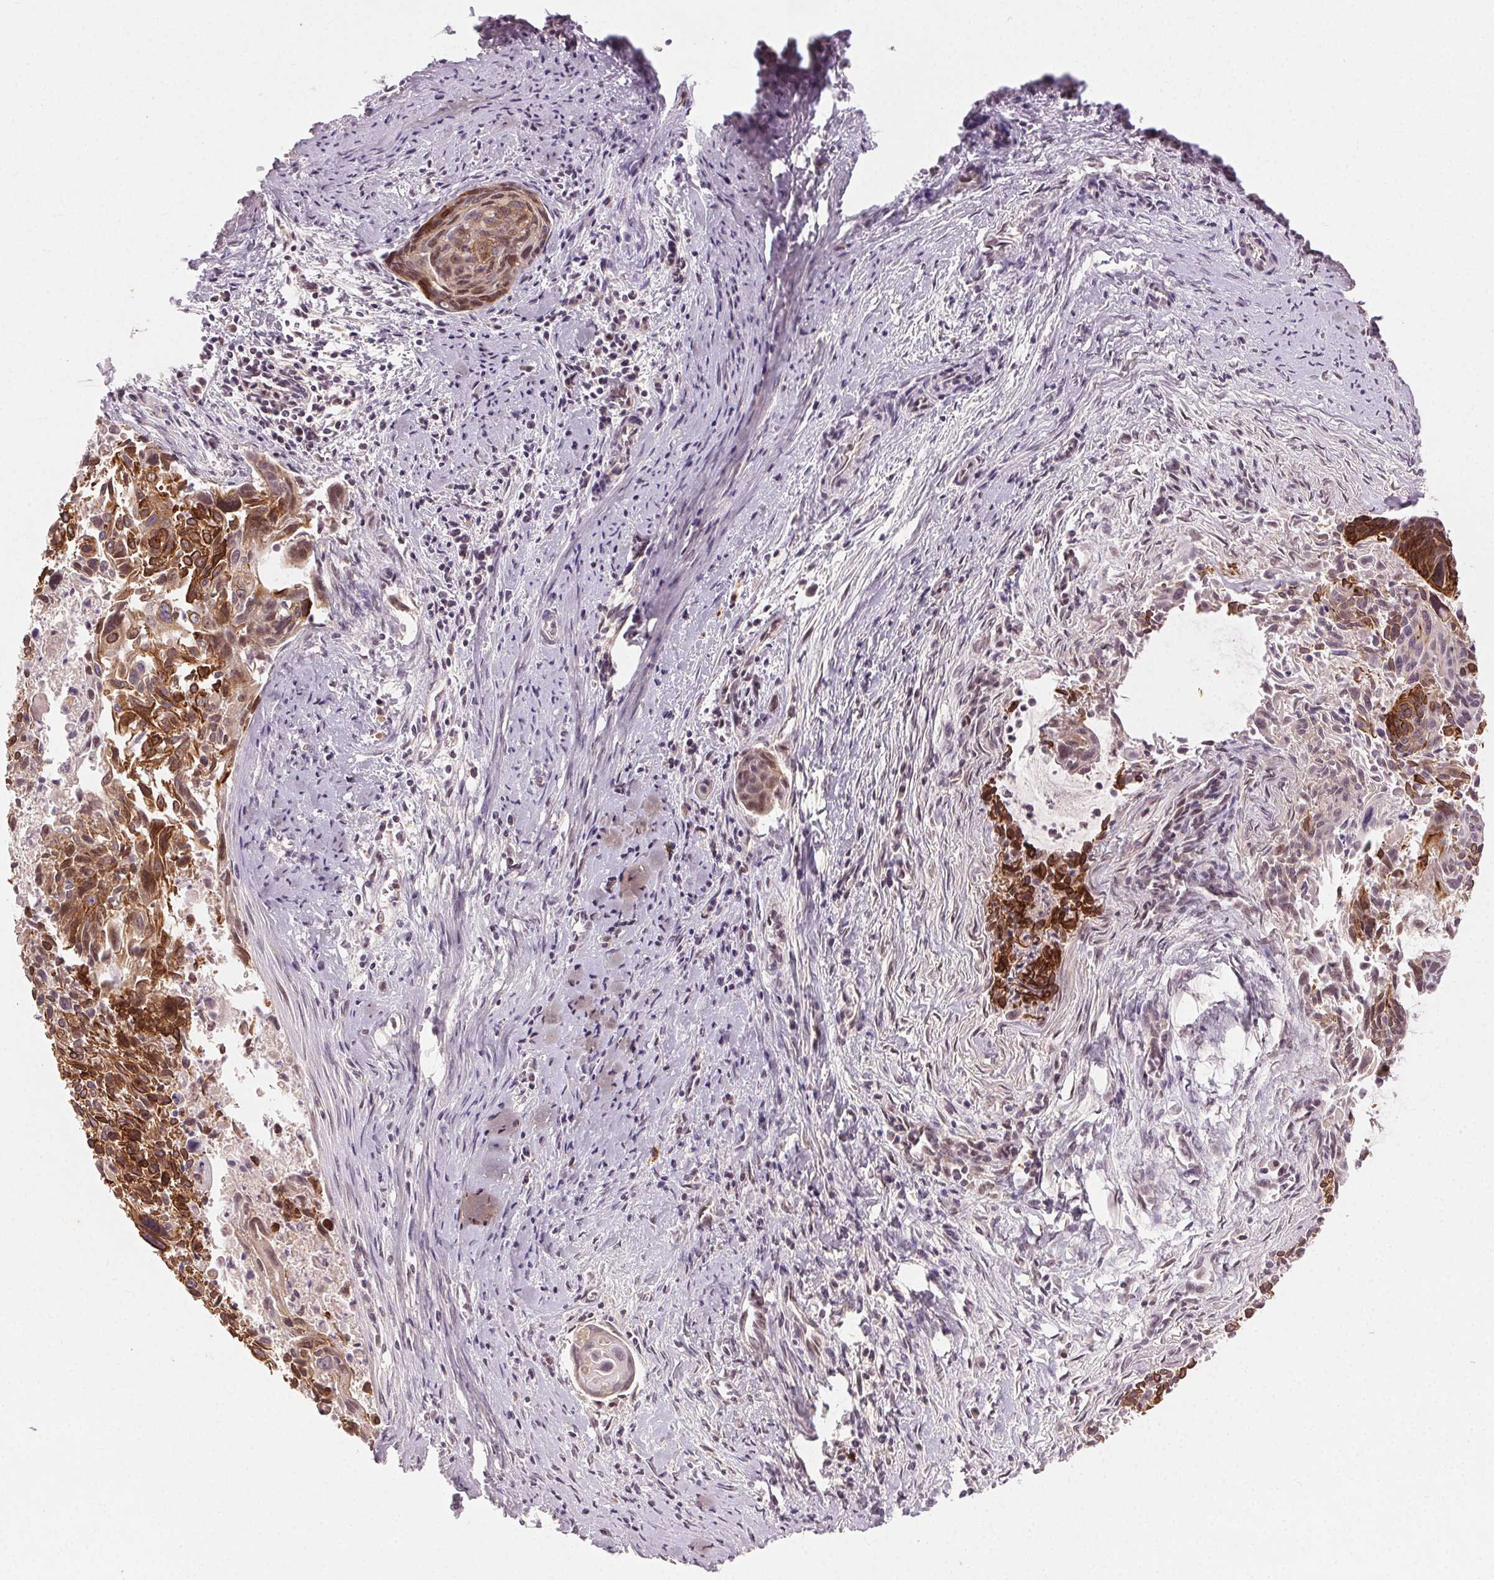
{"staining": {"intensity": "strong", "quantity": "25%-75%", "location": "cytoplasmic/membranous"}, "tissue": "cervical cancer", "cell_type": "Tumor cells", "image_type": "cancer", "snomed": [{"axis": "morphology", "description": "Squamous cell carcinoma, NOS"}, {"axis": "topography", "description": "Cervix"}], "caption": "Tumor cells show high levels of strong cytoplasmic/membranous positivity in about 25%-75% of cells in cervical cancer.", "gene": "TUB", "patient": {"sex": "female", "age": 55}}